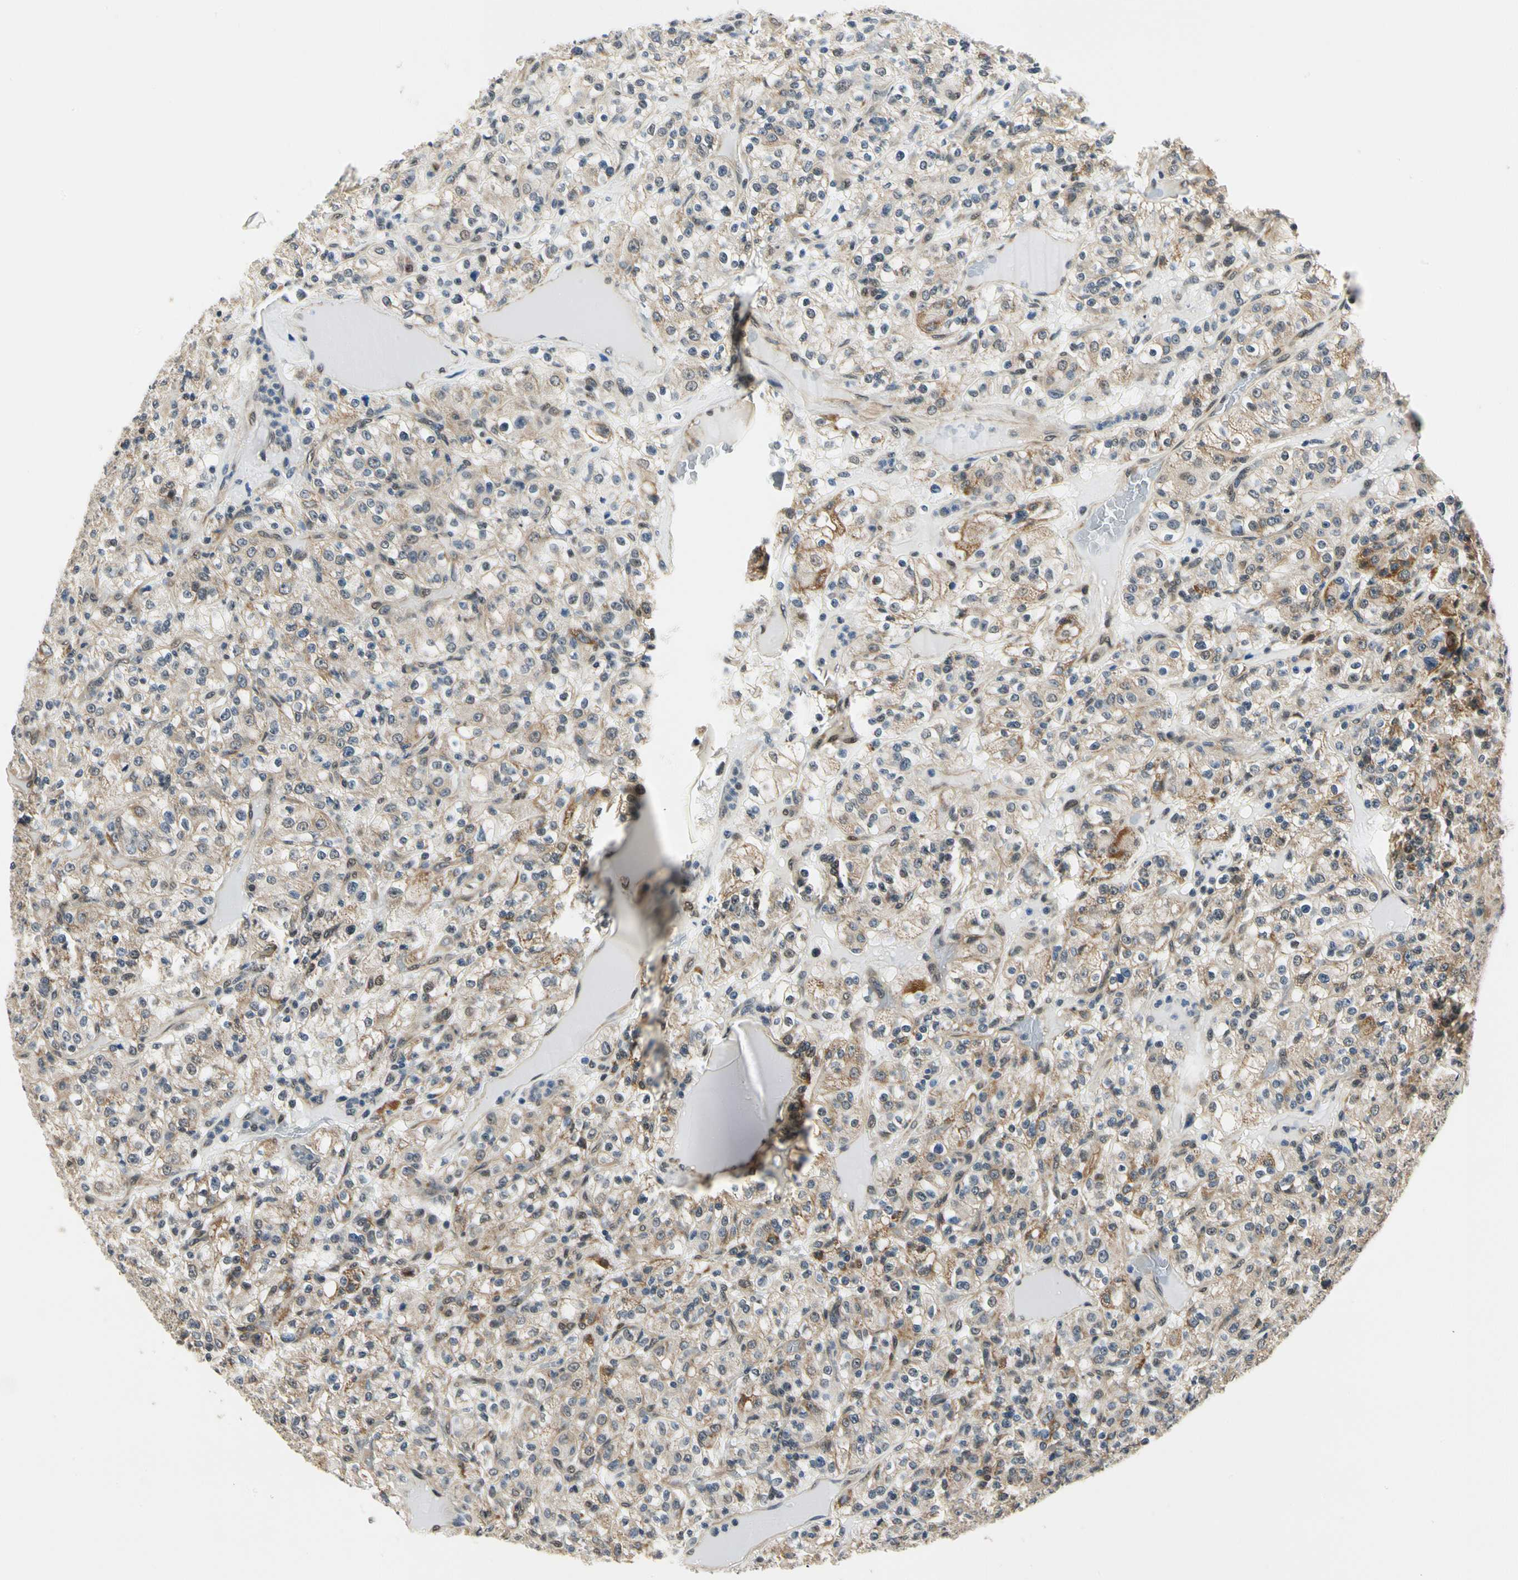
{"staining": {"intensity": "moderate", "quantity": ">75%", "location": "cytoplasmic/membranous"}, "tissue": "renal cancer", "cell_type": "Tumor cells", "image_type": "cancer", "snomed": [{"axis": "morphology", "description": "Normal tissue, NOS"}, {"axis": "morphology", "description": "Adenocarcinoma, NOS"}, {"axis": "topography", "description": "Kidney"}], "caption": "This micrograph shows immunohistochemistry (IHC) staining of adenocarcinoma (renal), with medium moderate cytoplasmic/membranous expression in approximately >75% of tumor cells.", "gene": "PDK2", "patient": {"sex": "female", "age": 72}}